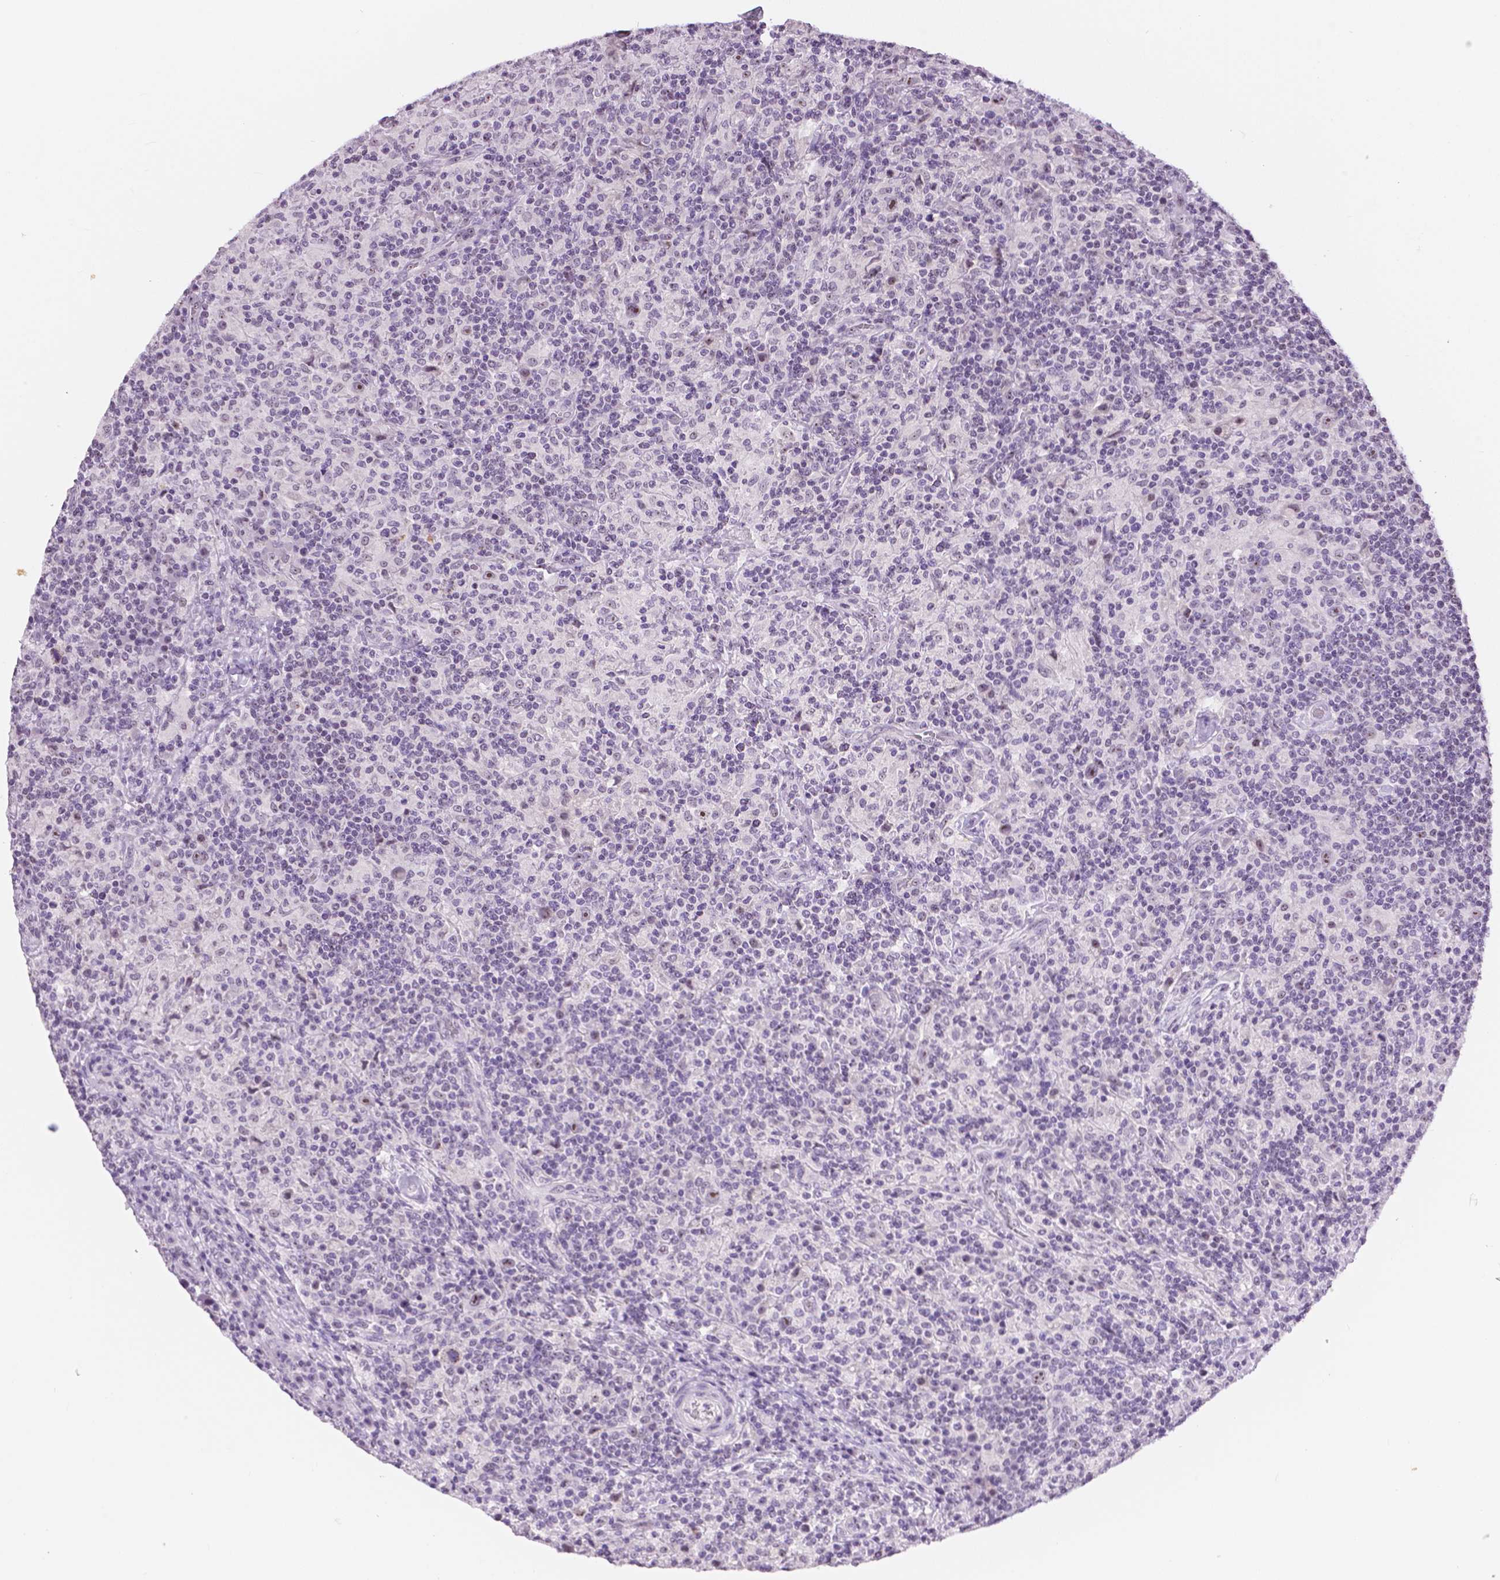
{"staining": {"intensity": "negative", "quantity": "none", "location": "none"}, "tissue": "lymphoma", "cell_type": "Tumor cells", "image_type": "cancer", "snomed": [{"axis": "morphology", "description": "Hodgkin's disease, NOS"}, {"axis": "topography", "description": "Lymph node"}], "caption": "This is an immunohistochemistry (IHC) micrograph of human Hodgkin's disease. There is no positivity in tumor cells.", "gene": "NHP2", "patient": {"sex": "male", "age": 70}}